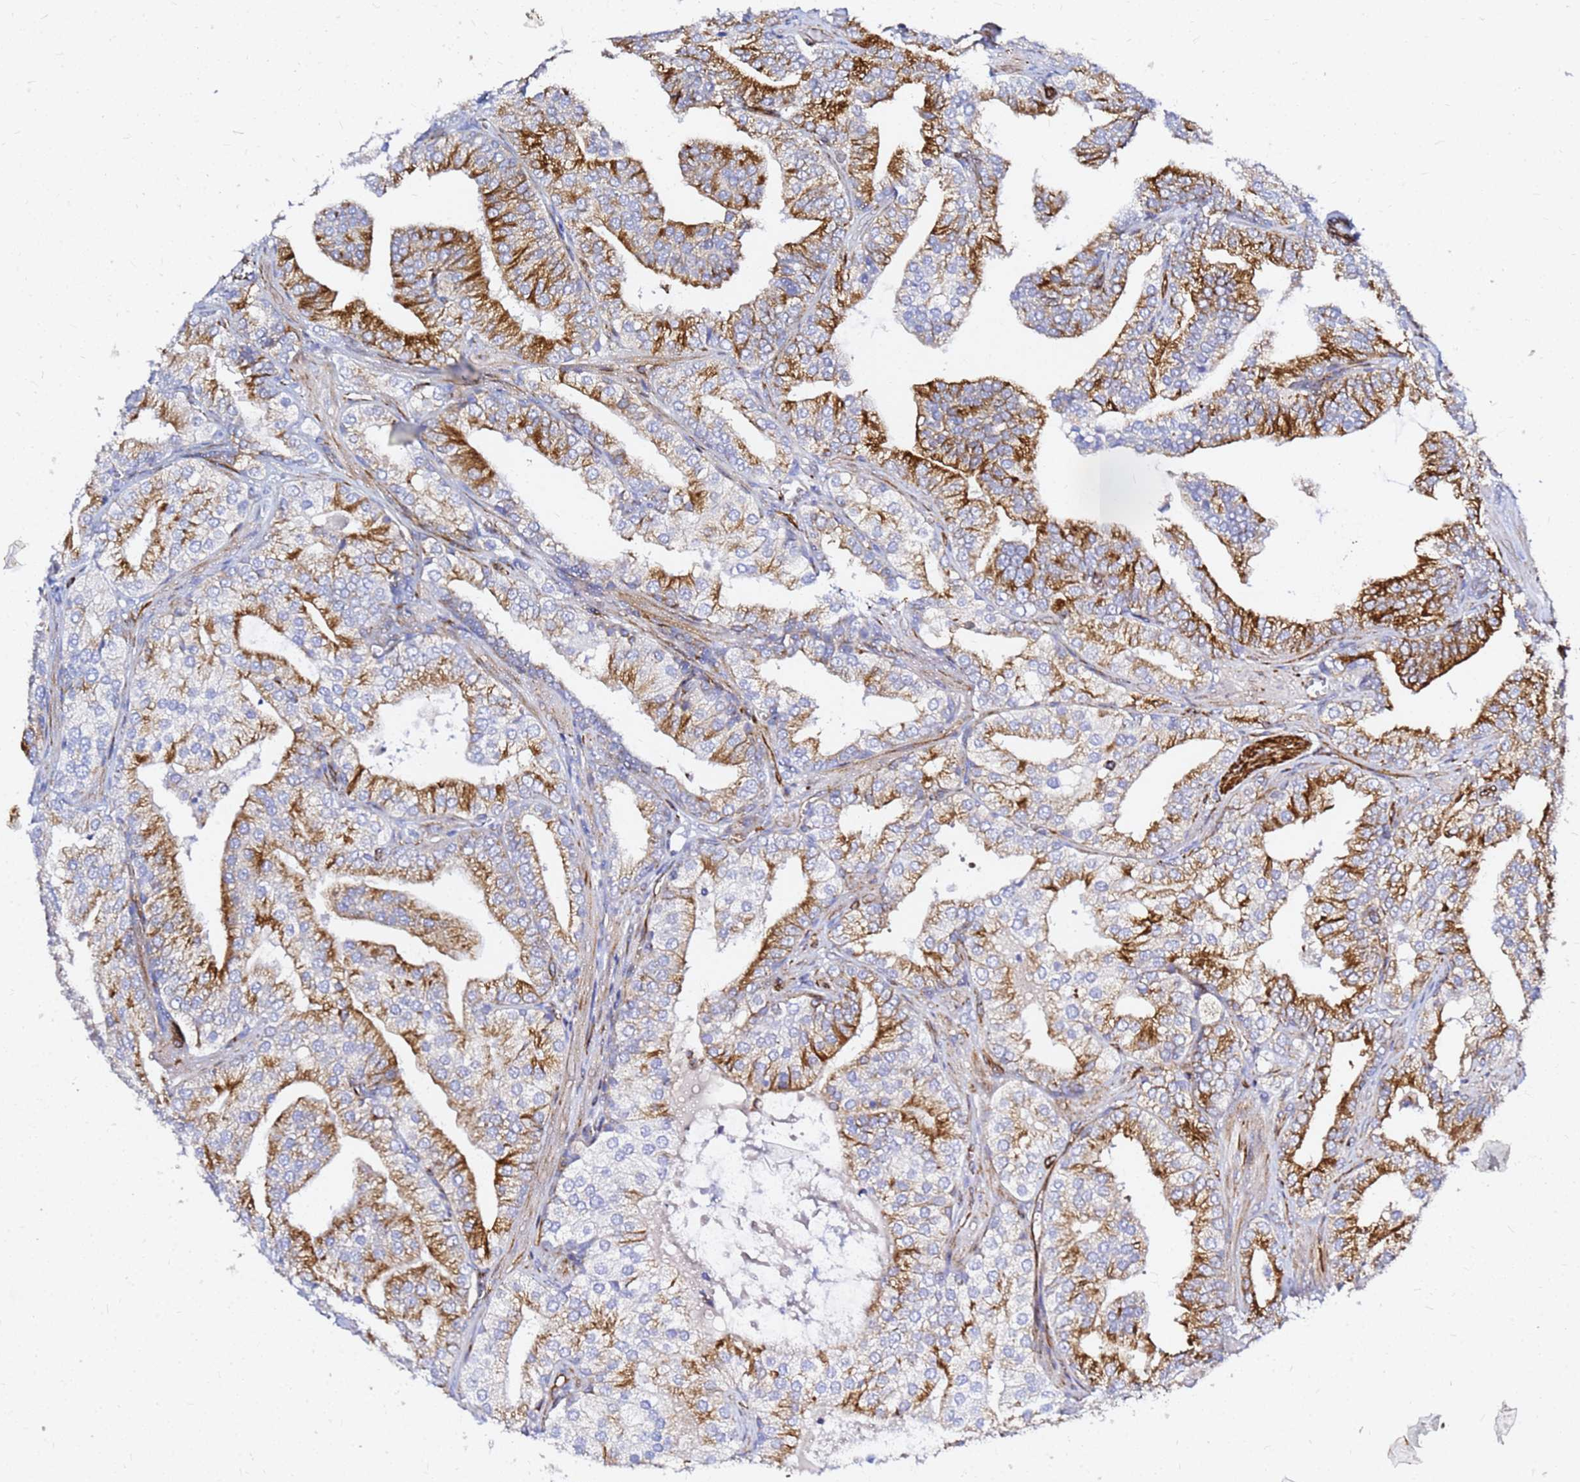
{"staining": {"intensity": "strong", "quantity": "25%-75%", "location": "cytoplasmic/membranous"}, "tissue": "prostate cancer", "cell_type": "Tumor cells", "image_type": "cancer", "snomed": [{"axis": "morphology", "description": "Adenocarcinoma, High grade"}, {"axis": "topography", "description": "Prostate"}], "caption": "Prostate cancer stained for a protein exhibits strong cytoplasmic/membranous positivity in tumor cells. Using DAB (brown) and hematoxylin (blue) stains, captured at high magnification using brightfield microscopy.", "gene": "TUBA8", "patient": {"sex": "male", "age": 50}}